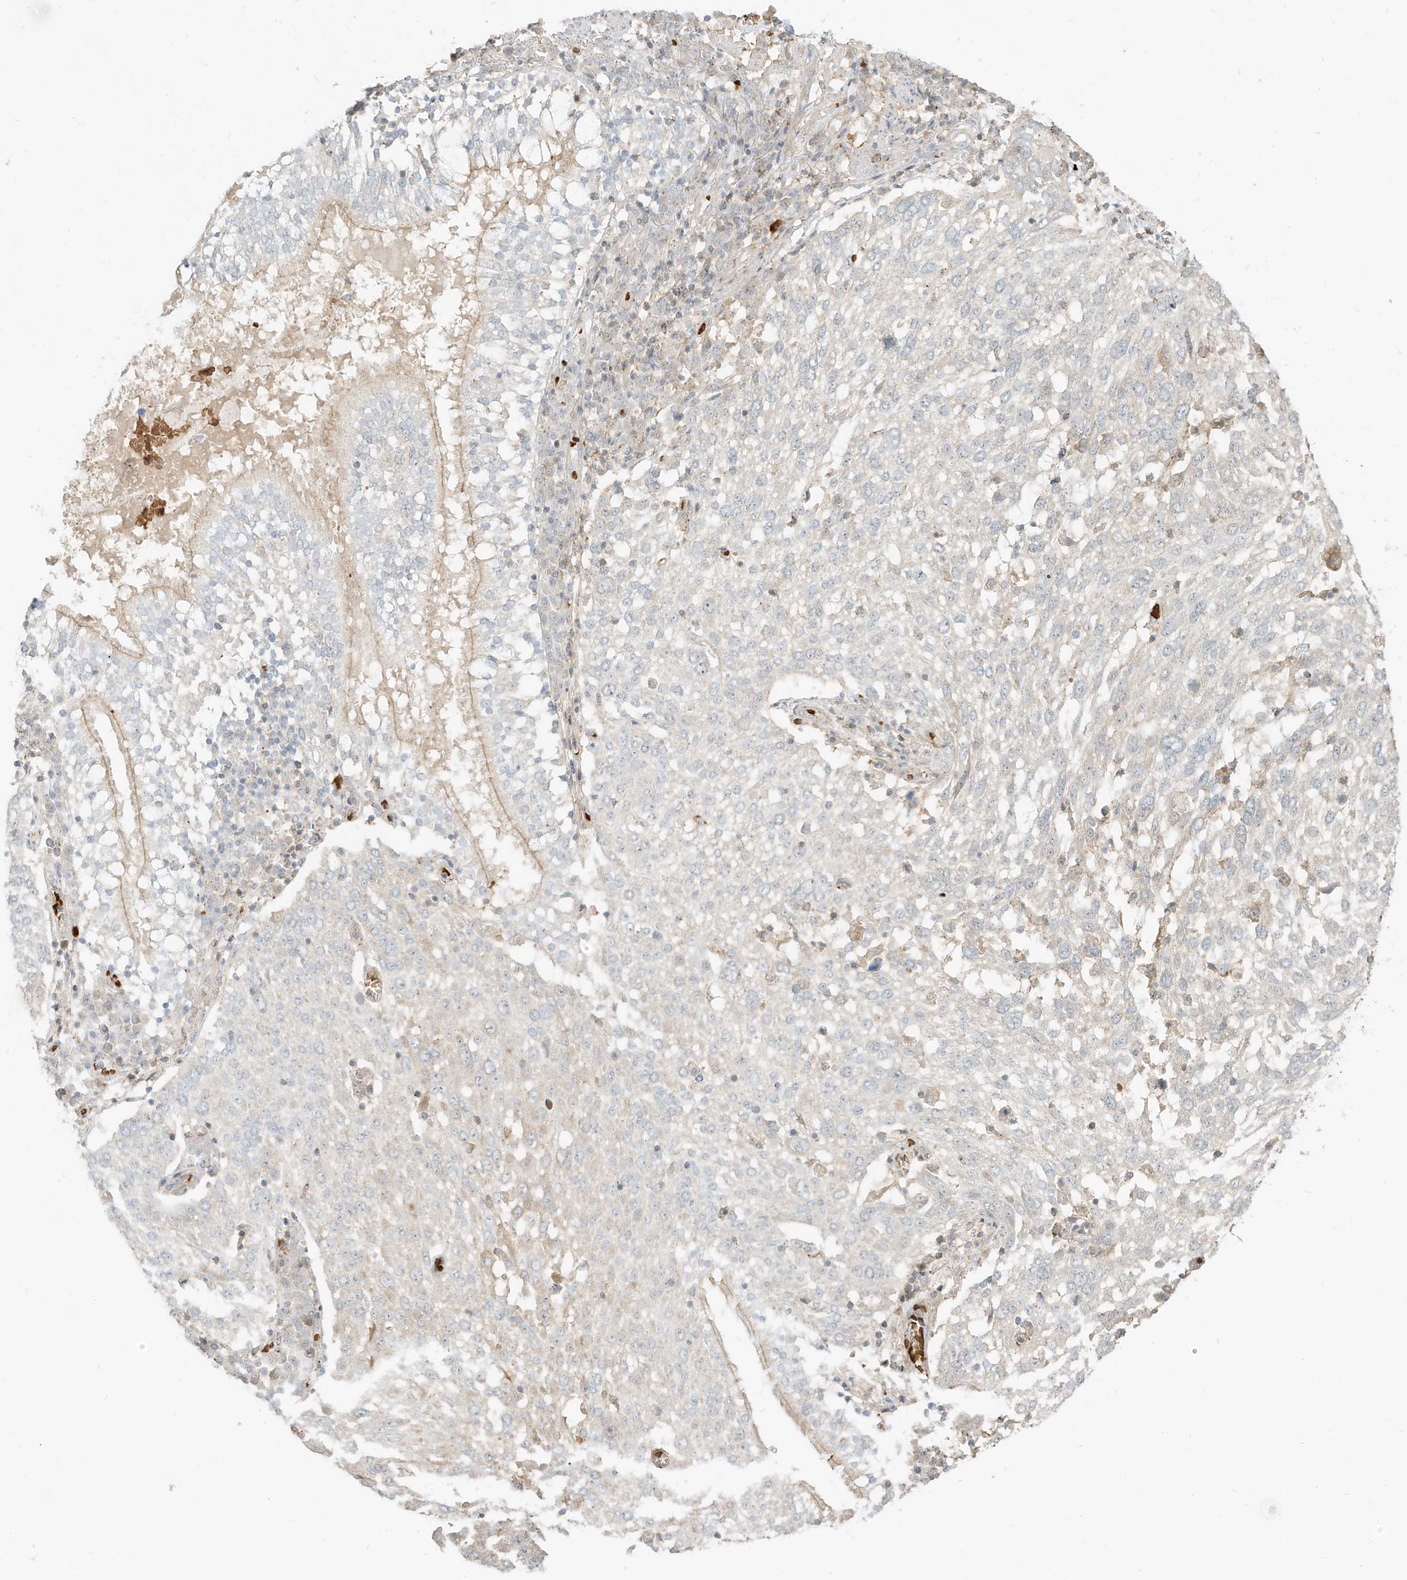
{"staining": {"intensity": "negative", "quantity": "none", "location": "none"}, "tissue": "lung cancer", "cell_type": "Tumor cells", "image_type": "cancer", "snomed": [{"axis": "morphology", "description": "Squamous cell carcinoma, NOS"}, {"axis": "topography", "description": "Lung"}], "caption": "Tumor cells show no significant protein staining in squamous cell carcinoma (lung).", "gene": "OFD1", "patient": {"sex": "male", "age": 65}}